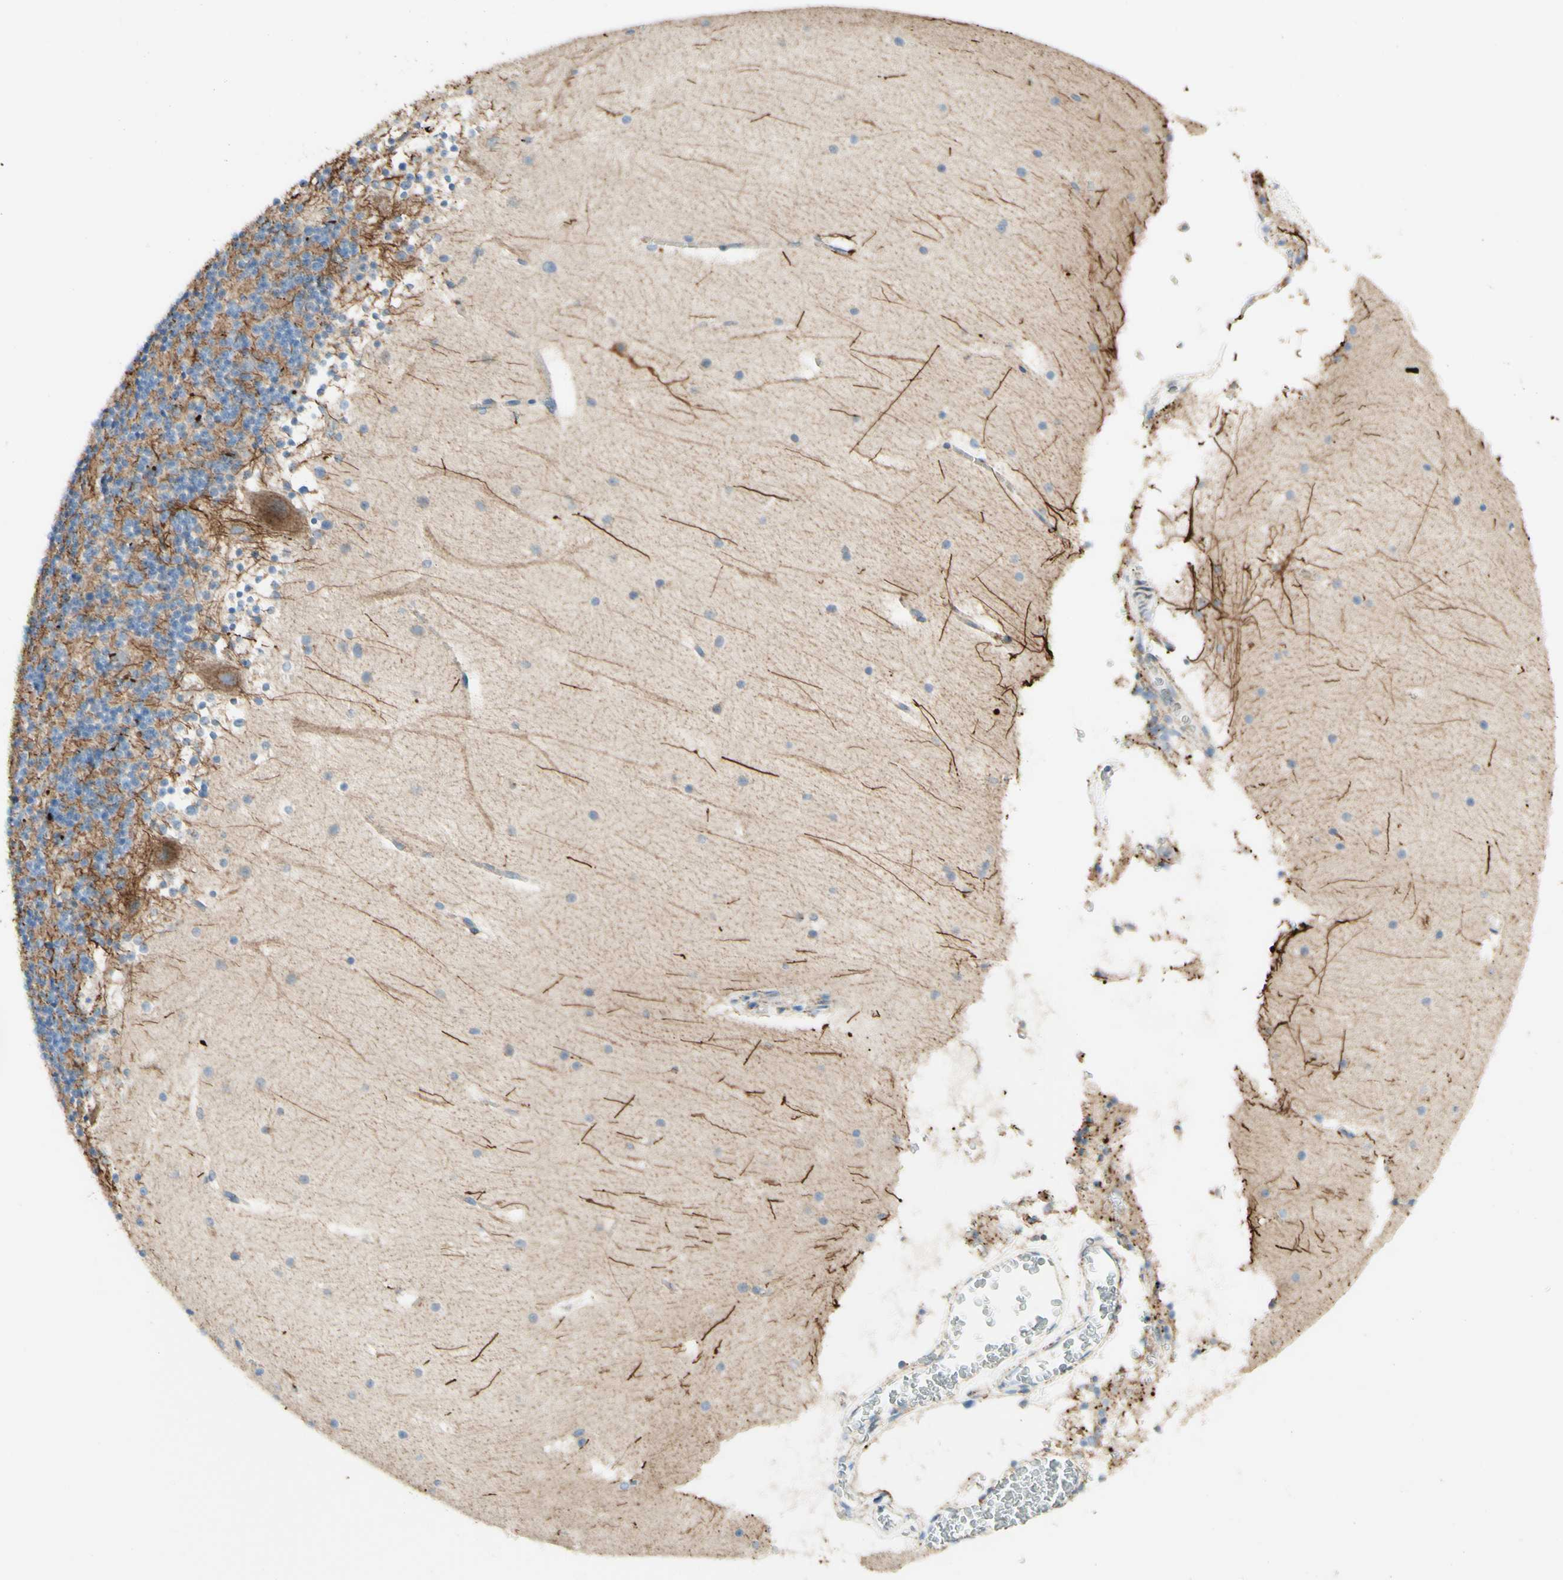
{"staining": {"intensity": "strong", "quantity": "<25%", "location": "cytoplasmic/membranous"}, "tissue": "cerebellum", "cell_type": "Cells in granular layer", "image_type": "normal", "snomed": [{"axis": "morphology", "description": "Normal tissue, NOS"}, {"axis": "topography", "description": "Cerebellum"}], "caption": "Protein expression analysis of normal cerebellum demonstrates strong cytoplasmic/membranous positivity in about <25% of cells in granular layer. The protein is stained brown, and the nuclei are stained in blue (DAB (3,3'-diaminobenzidine) IHC with brightfield microscopy, high magnification).", "gene": "ARMC10", "patient": {"sex": "male", "age": 45}}